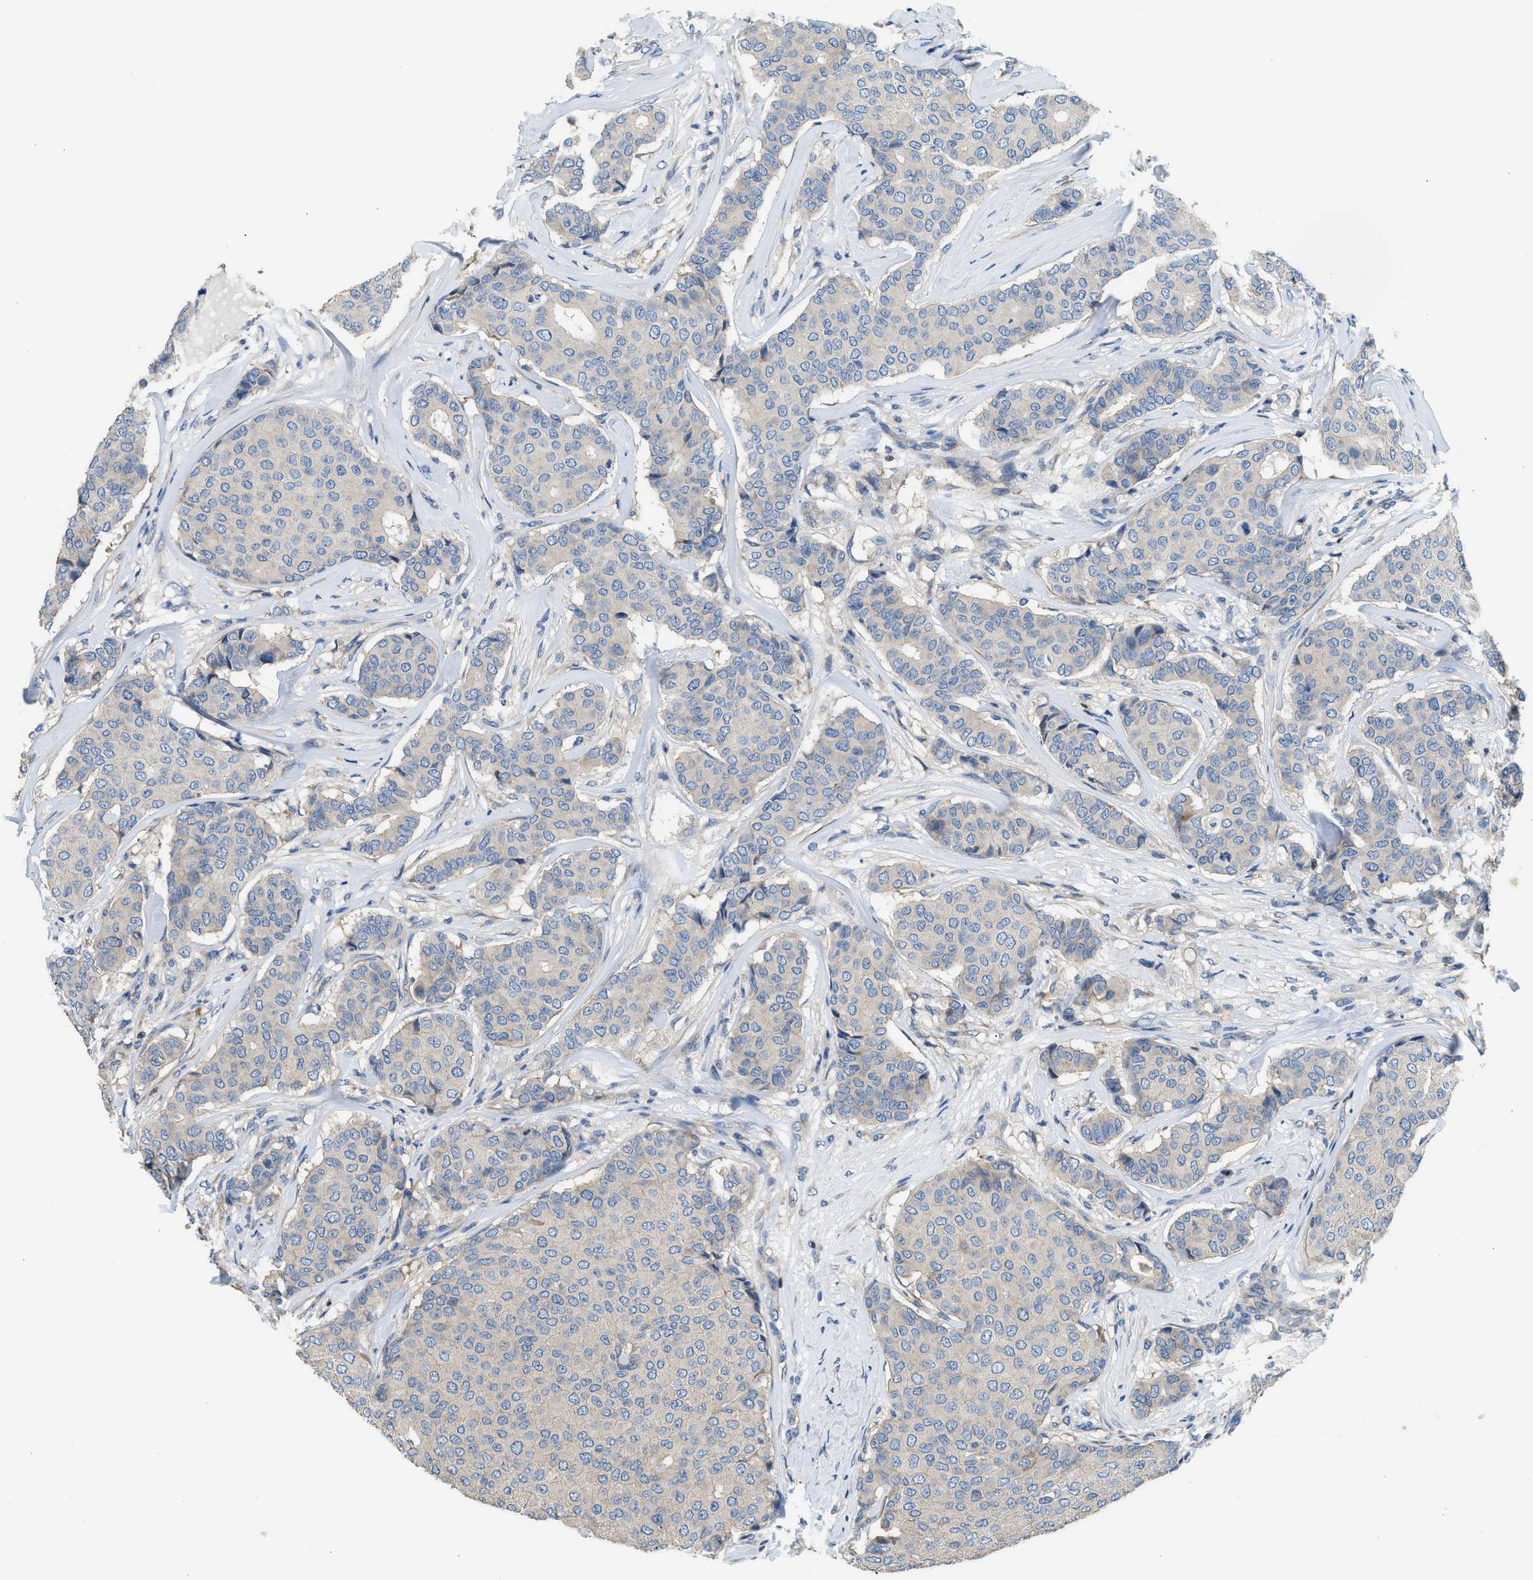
{"staining": {"intensity": "negative", "quantity": "none", "location": "none"}, "tissue": "breast cancer", "cell_type": "Tumor cells", "image_type": "cancer", "snomed": [{"axis": "morphology", "description": "Duct carcinoma"}, {"axis": "topography", "description": "Breast"}], "caption": "Immunohistochemical staining of human breast intraductal carcinoma exhibits no significant expression in tumor cells. (DAB (3,3'-diaminobenzidine) immunohistochemistry (IHC), high magnification).", "gene": "TOX", "patient": {"sex": "female", "age": 75}}